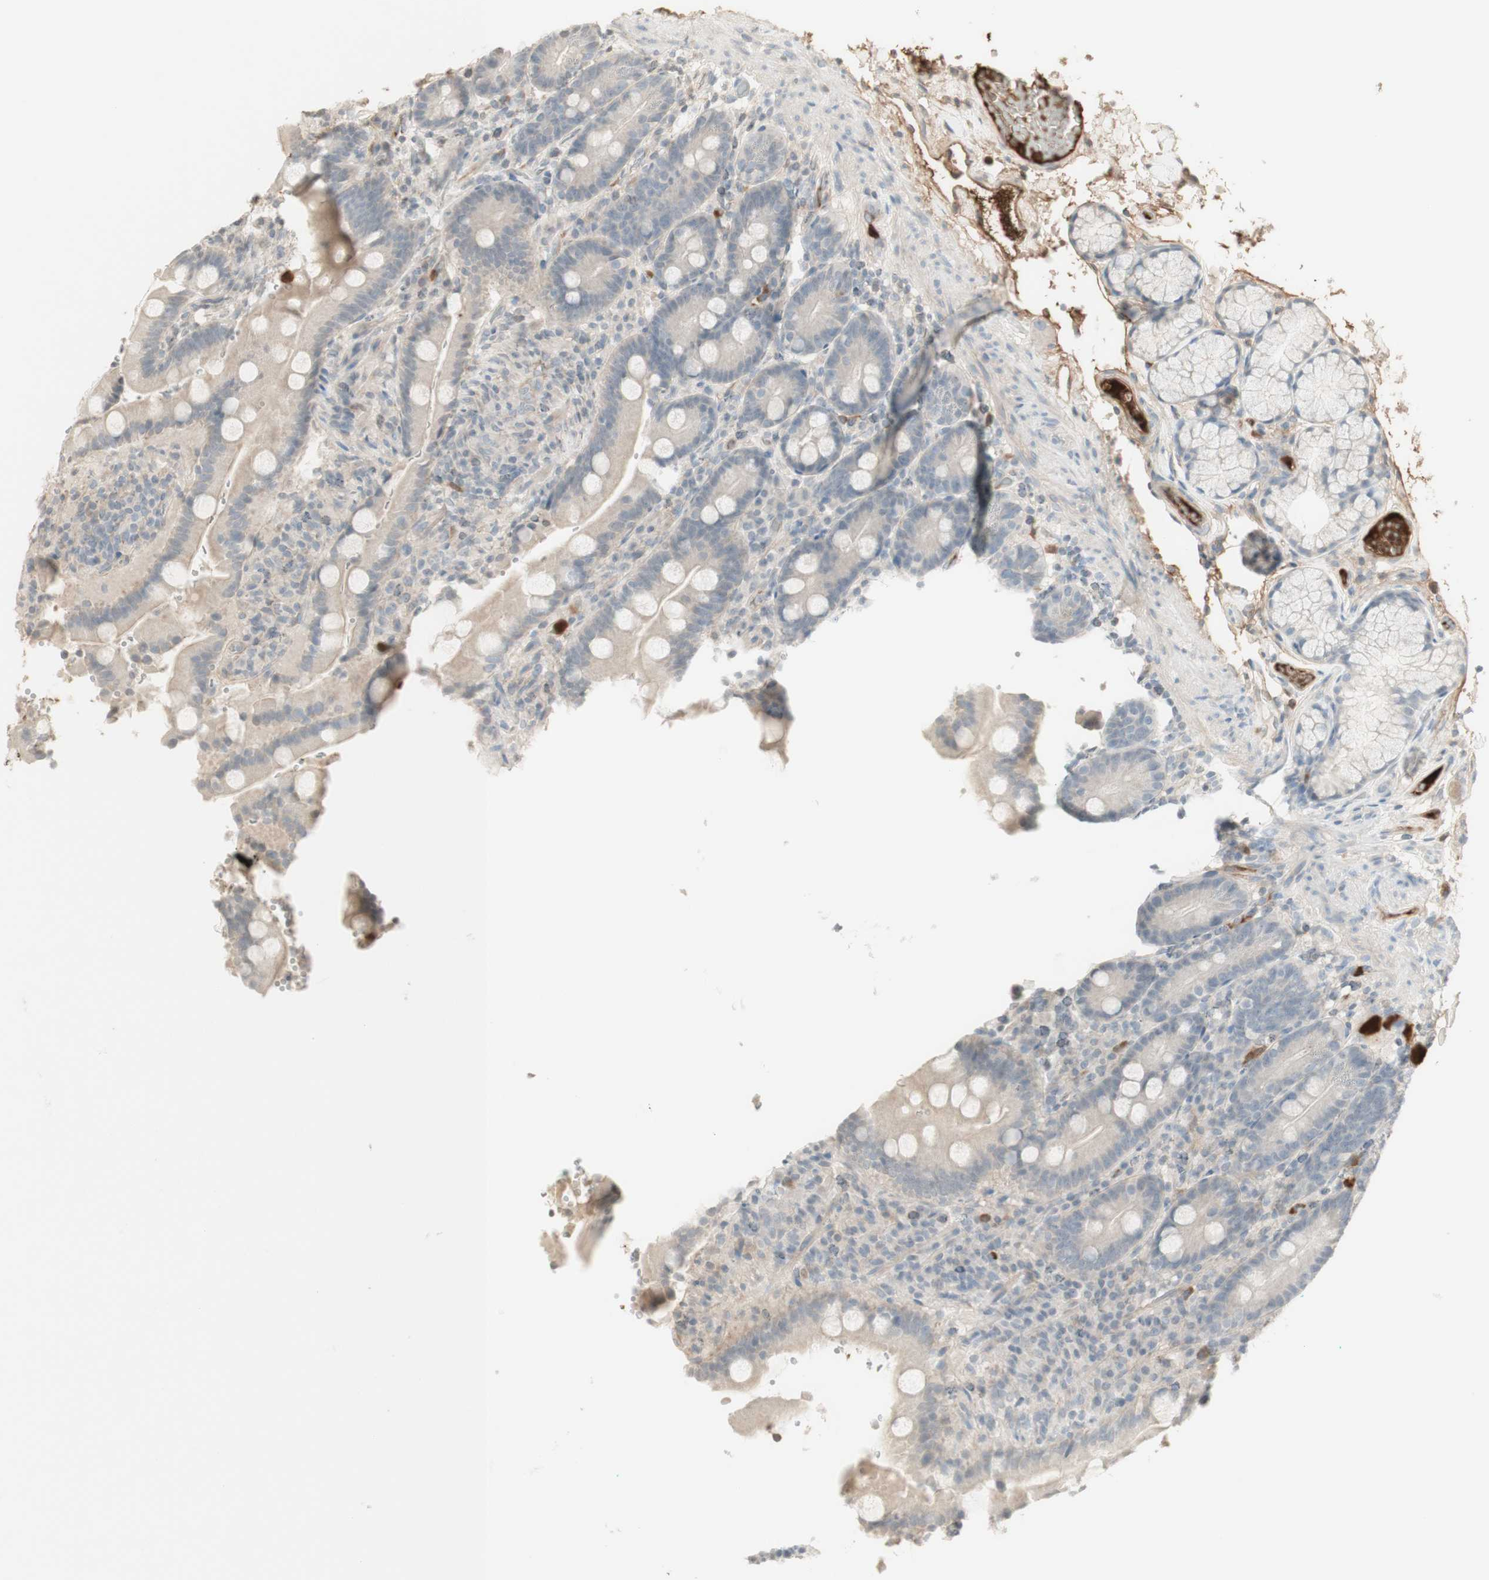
{"staining": {"intensity": "weak", "quantity": "<25%", "location": "cytoplasmic/membranous"}, "tissue": "duodenum", "cell_type": "Glandular cells", "image_type": "normal", "snomed": [{"axis": "morphology", "description": "Normal tissue, NOS"}, {"axis": "topography", "description": "Small intestine, NOS"}], "caption": "Glandular cells show no significant positivity in benign duodenum.", "gene": "NID1", "patient": {"sex": "female", "age": 71}}